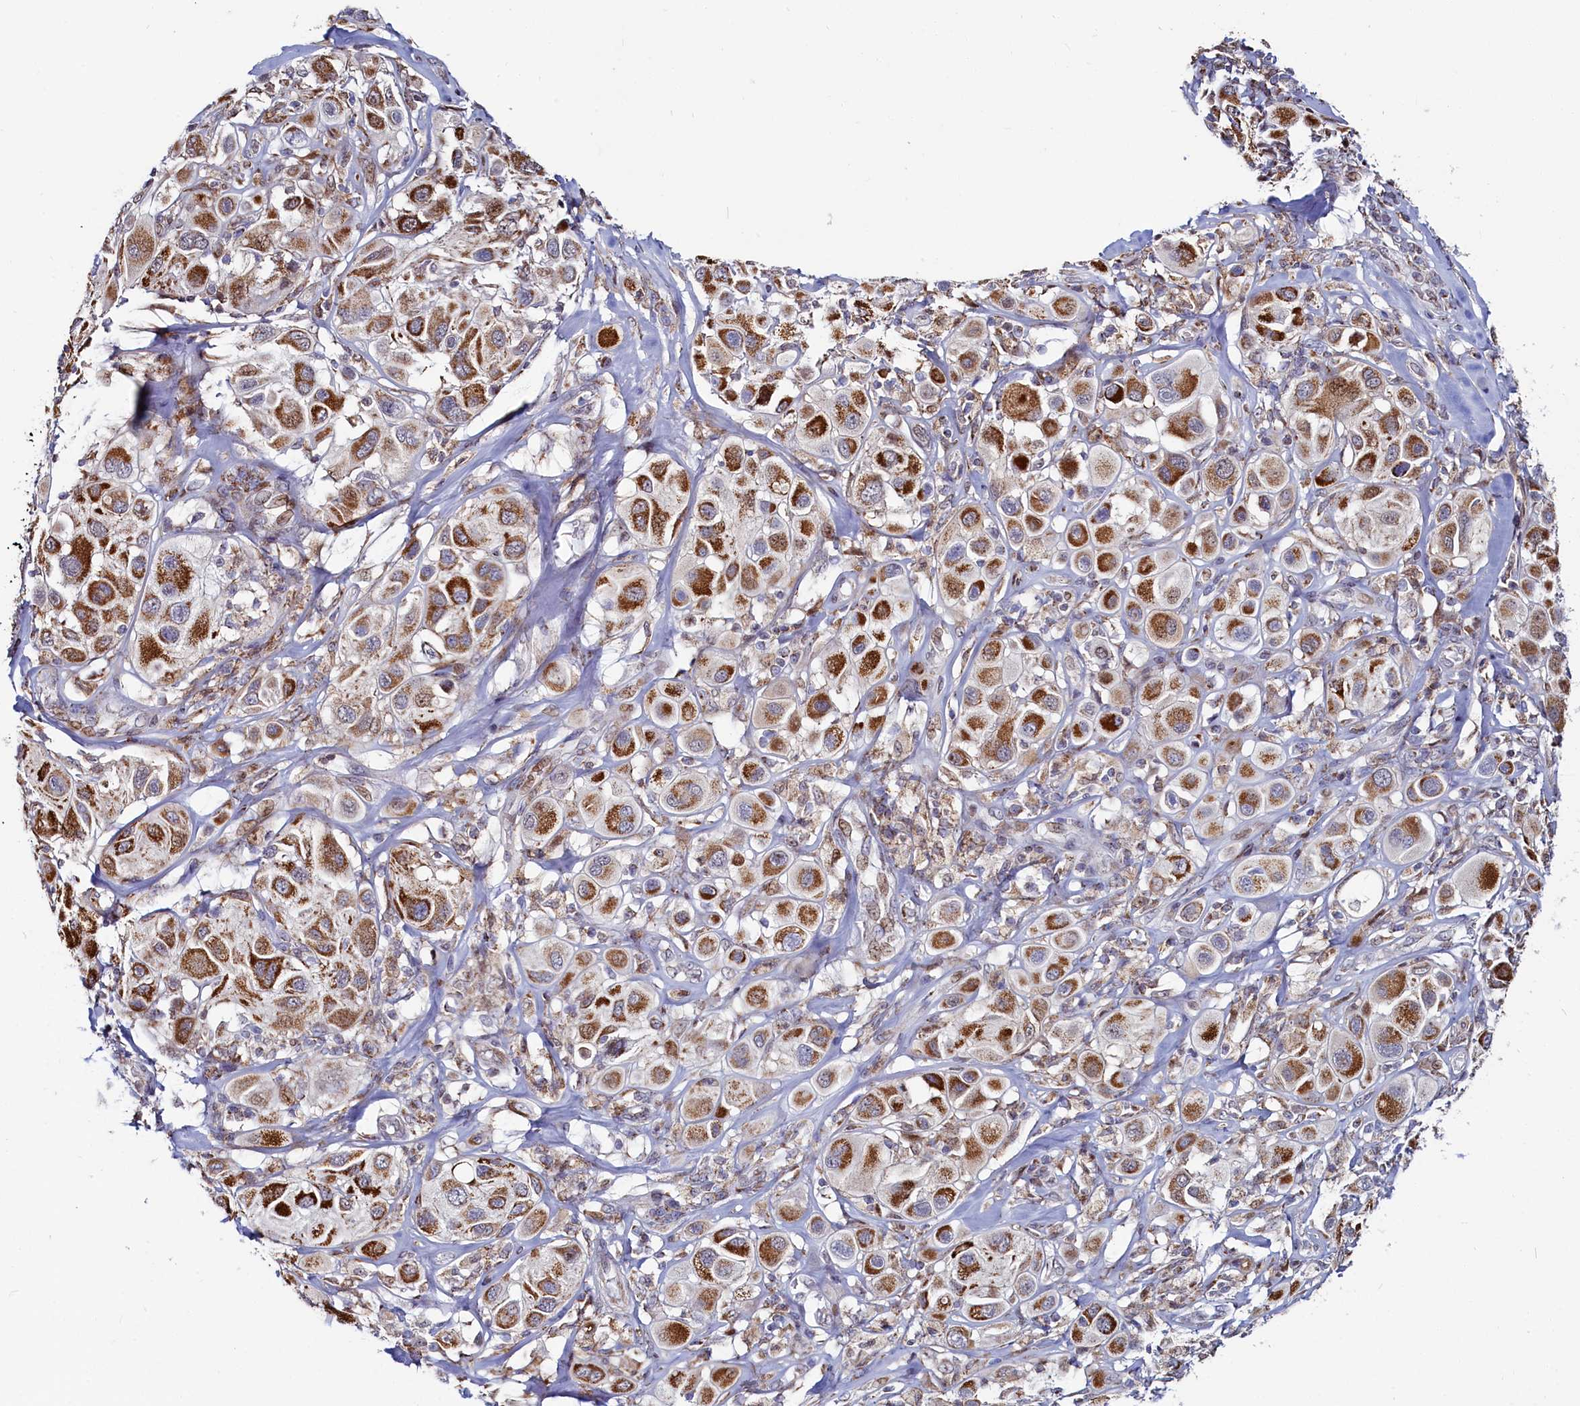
{"staining": {"intensity": "strong", "quantity": ">75%", "location": "cytoplasmic/membranous"}, "tissue": "melanoma", "cell_type": "Tumor cells", "image_type": "cancer", "snomed": [{"axis": "morphology", "description": "Malignant melanoma, Metastatic site"}, {"axis": "topography", "description": "Skin"}], "caption": "A high amount of strong cytoplasmic/membranous positivity is identified in approximately >75% of tumor cells in melanoma tissue. (Stains: DAB (3,3'-diaminobenzidine) in brown, nuclei in blue, Microscopy: brightfield microscopy at high magnification).", "gene": "HDGFL3", "patient": {"sex": "male", "age": 41}}